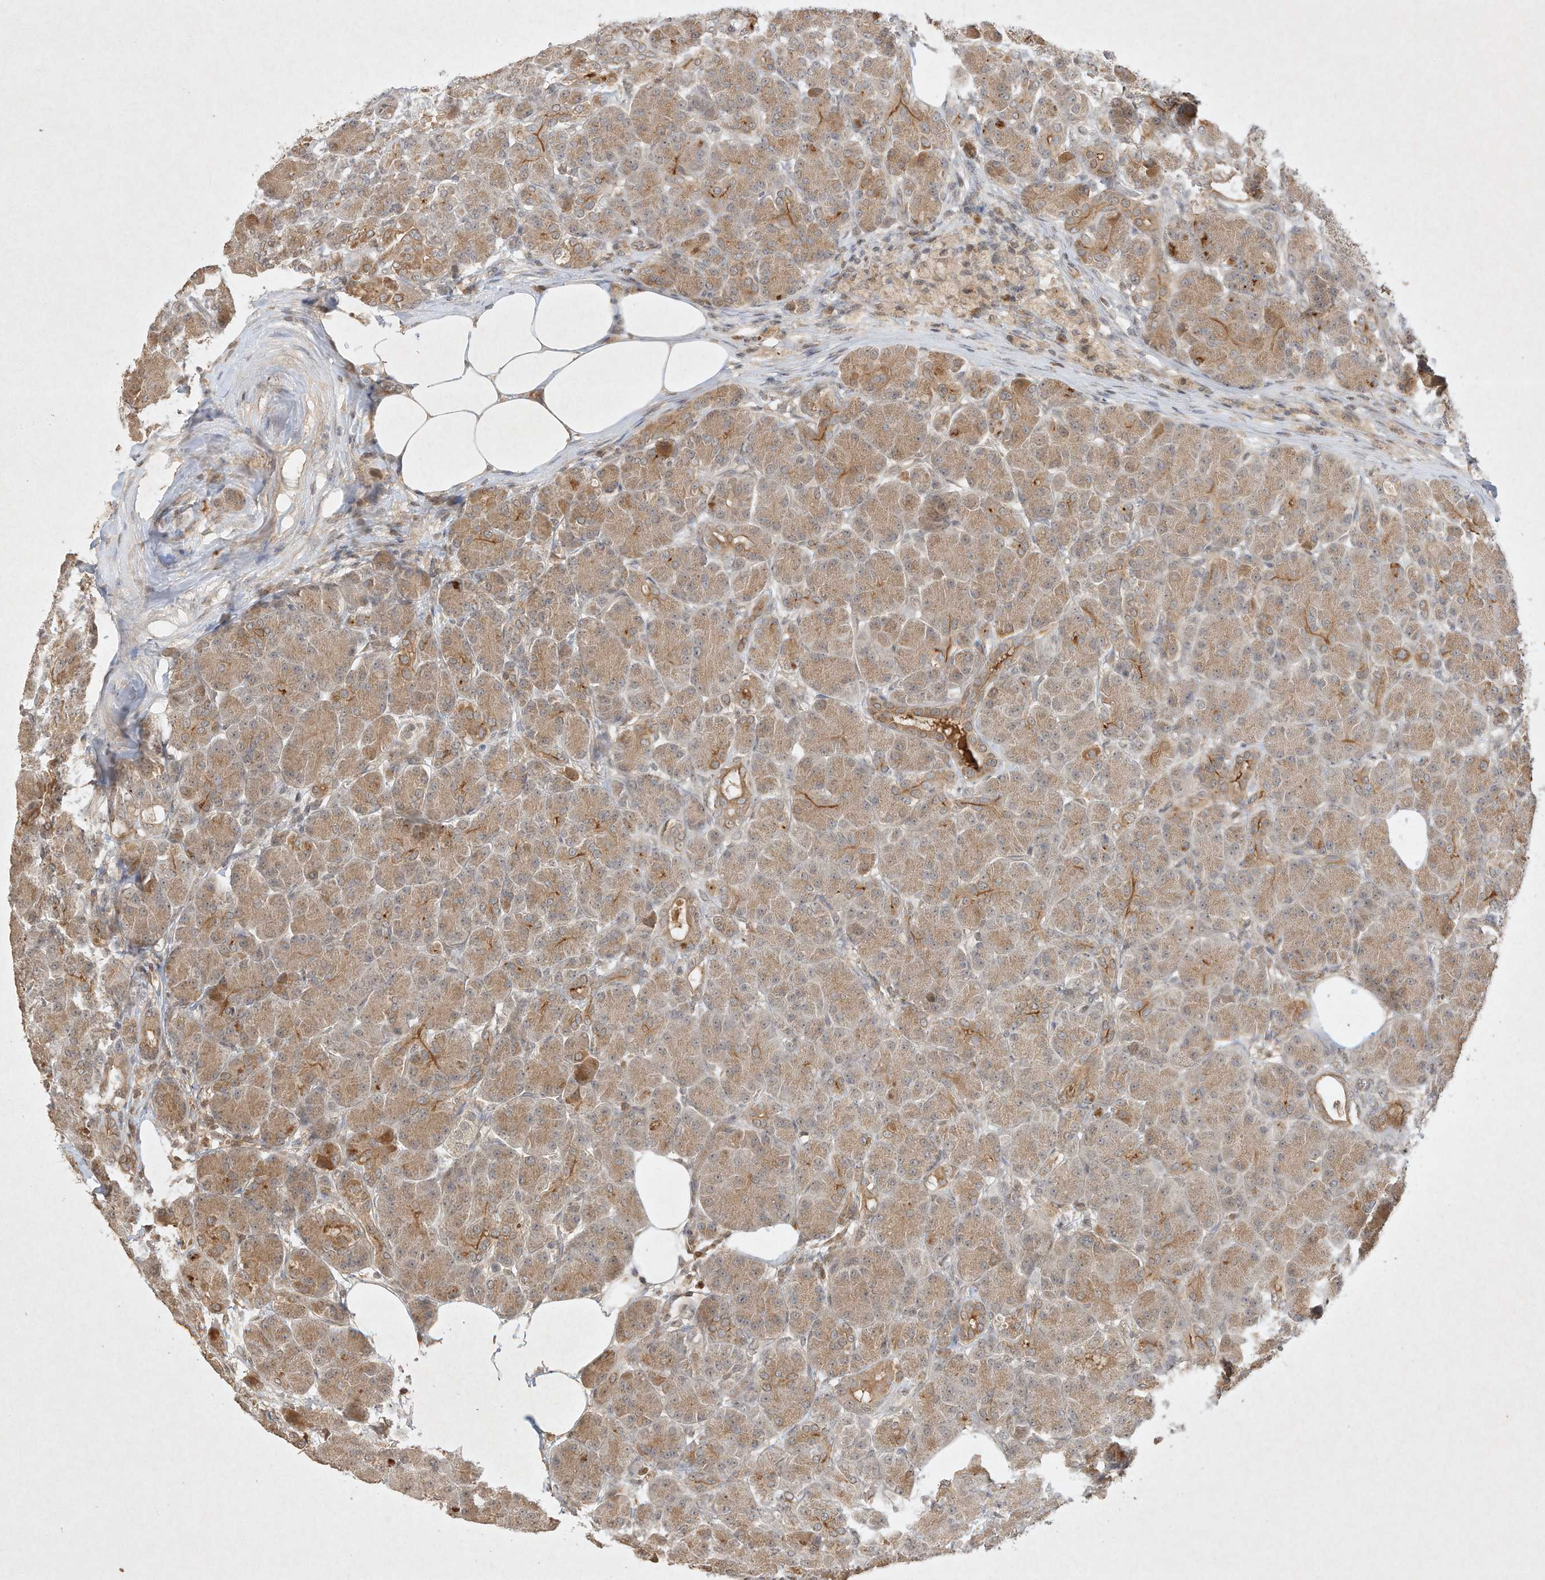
{"staining": {"intensity": "moderate", "quantity": ">75%", "location": "cytoplasmic/membranous"}, "tissue": "pancreas", "cell_type": "Exocrine glandular cells", "image_type": "normal", "snomed": [{"axis": "morphology", "description": "Normal tissue, NOS"}, {"axis": "topography", "description": "Pancreas"}], "caption": "Immunohistochemical staining of unremarkable pancreas displays moderate cytoplasmic/membranous protein positivity in approximately >75% of exocrine glandular cells.", "gene": "BTRC", "patient": {"sex": "male", "age": 63}}